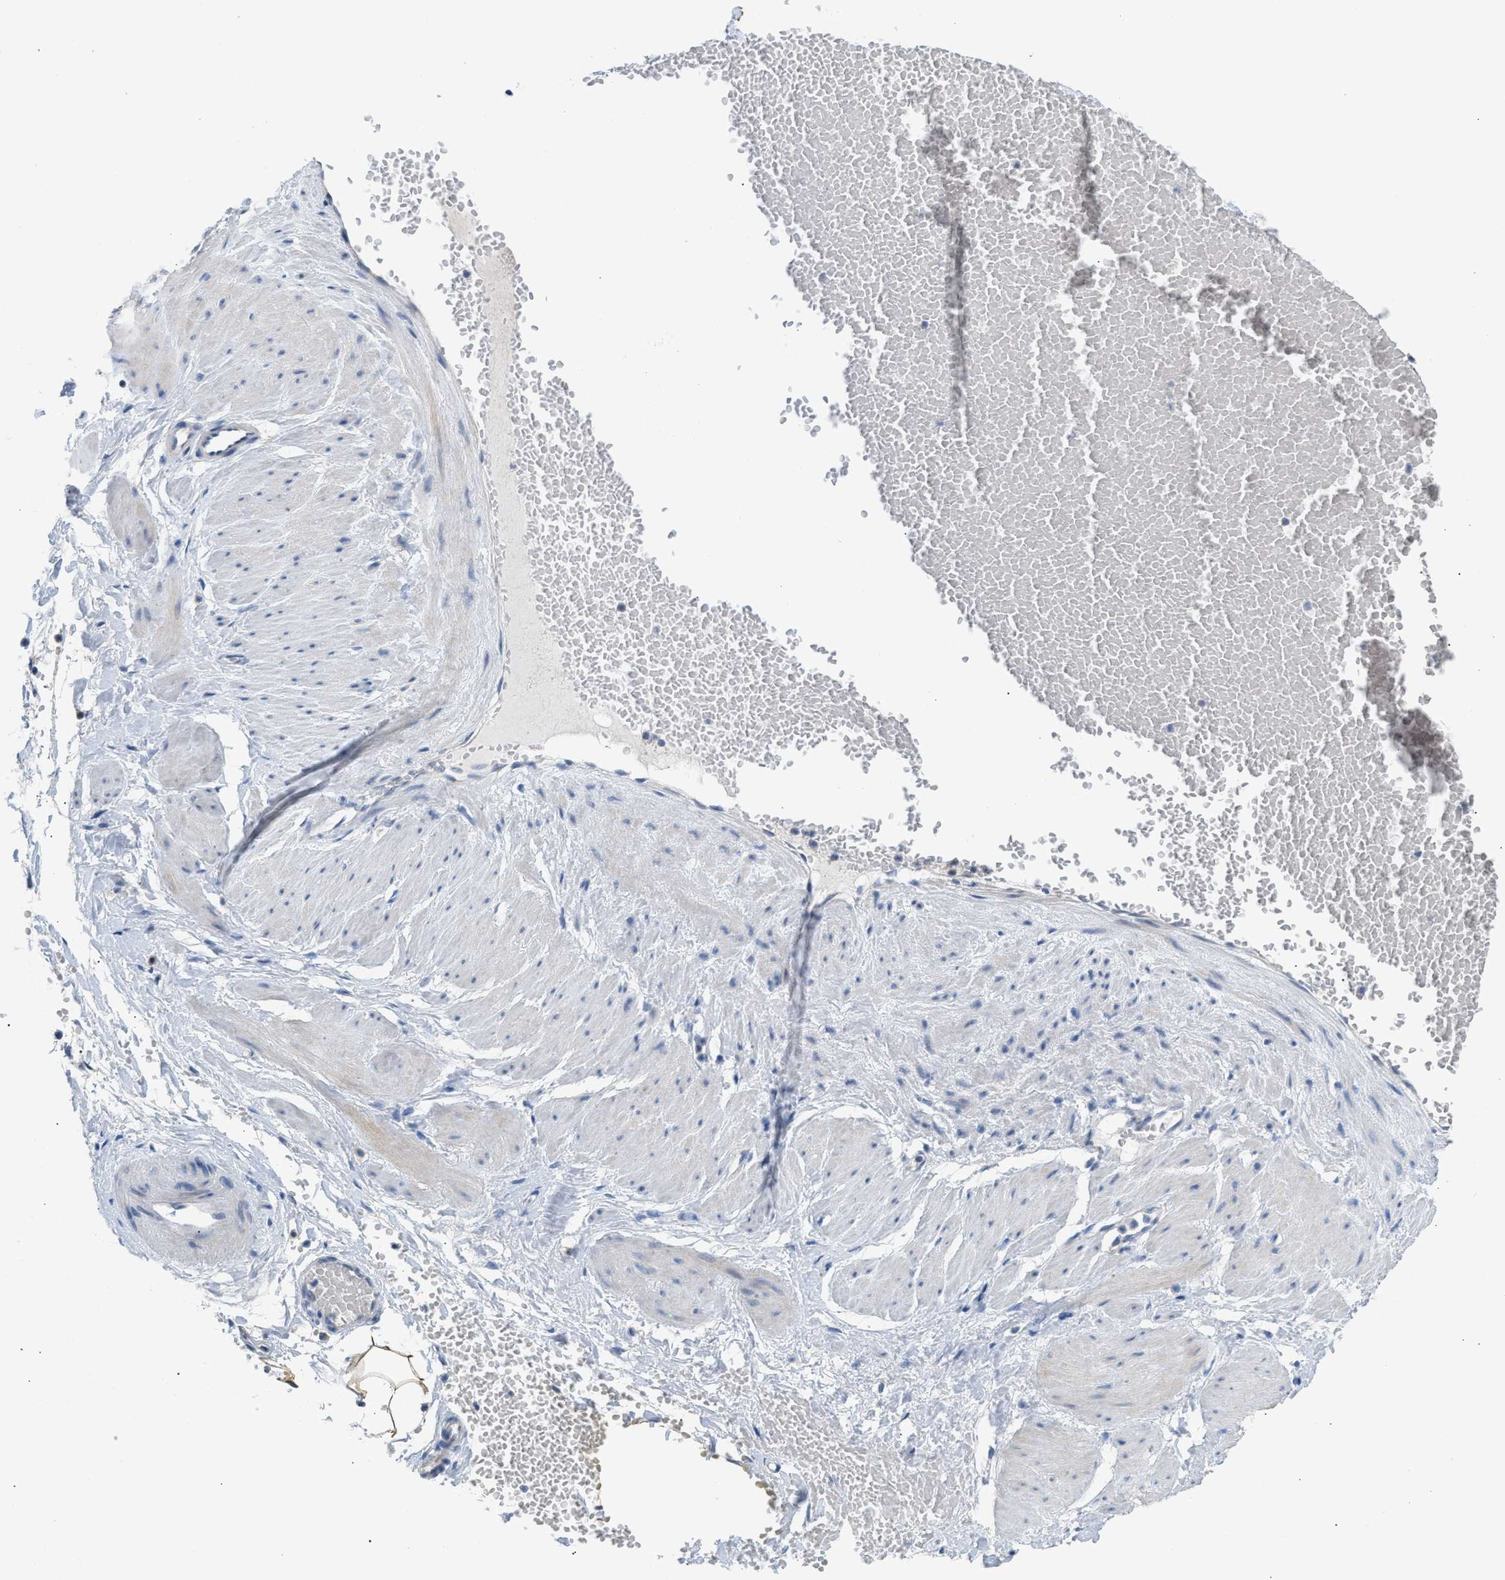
{"staining": {"intensity": "negative", "quantity": "none", "location": "none"}, "tissue": "adipose tissue", "cell_type": "Adipocytes", "image_type": "normal", "snomed": [{"axis": "morphology", "description": "Normal tissue, NOS"}, {"axis": "topography", "description": "Soft tissue"}], "caption": "Micrograph shows no significant protein staining in adipocytes of unremarkable adipose tissue. The staining was performed using DAB to visualize the protein expression in brown, while the nuclei were stained in blue with hematoxylin (Magnification: 20x).", "gene": "ERBB2", "patient": {"sex": "male", "age": 72}}